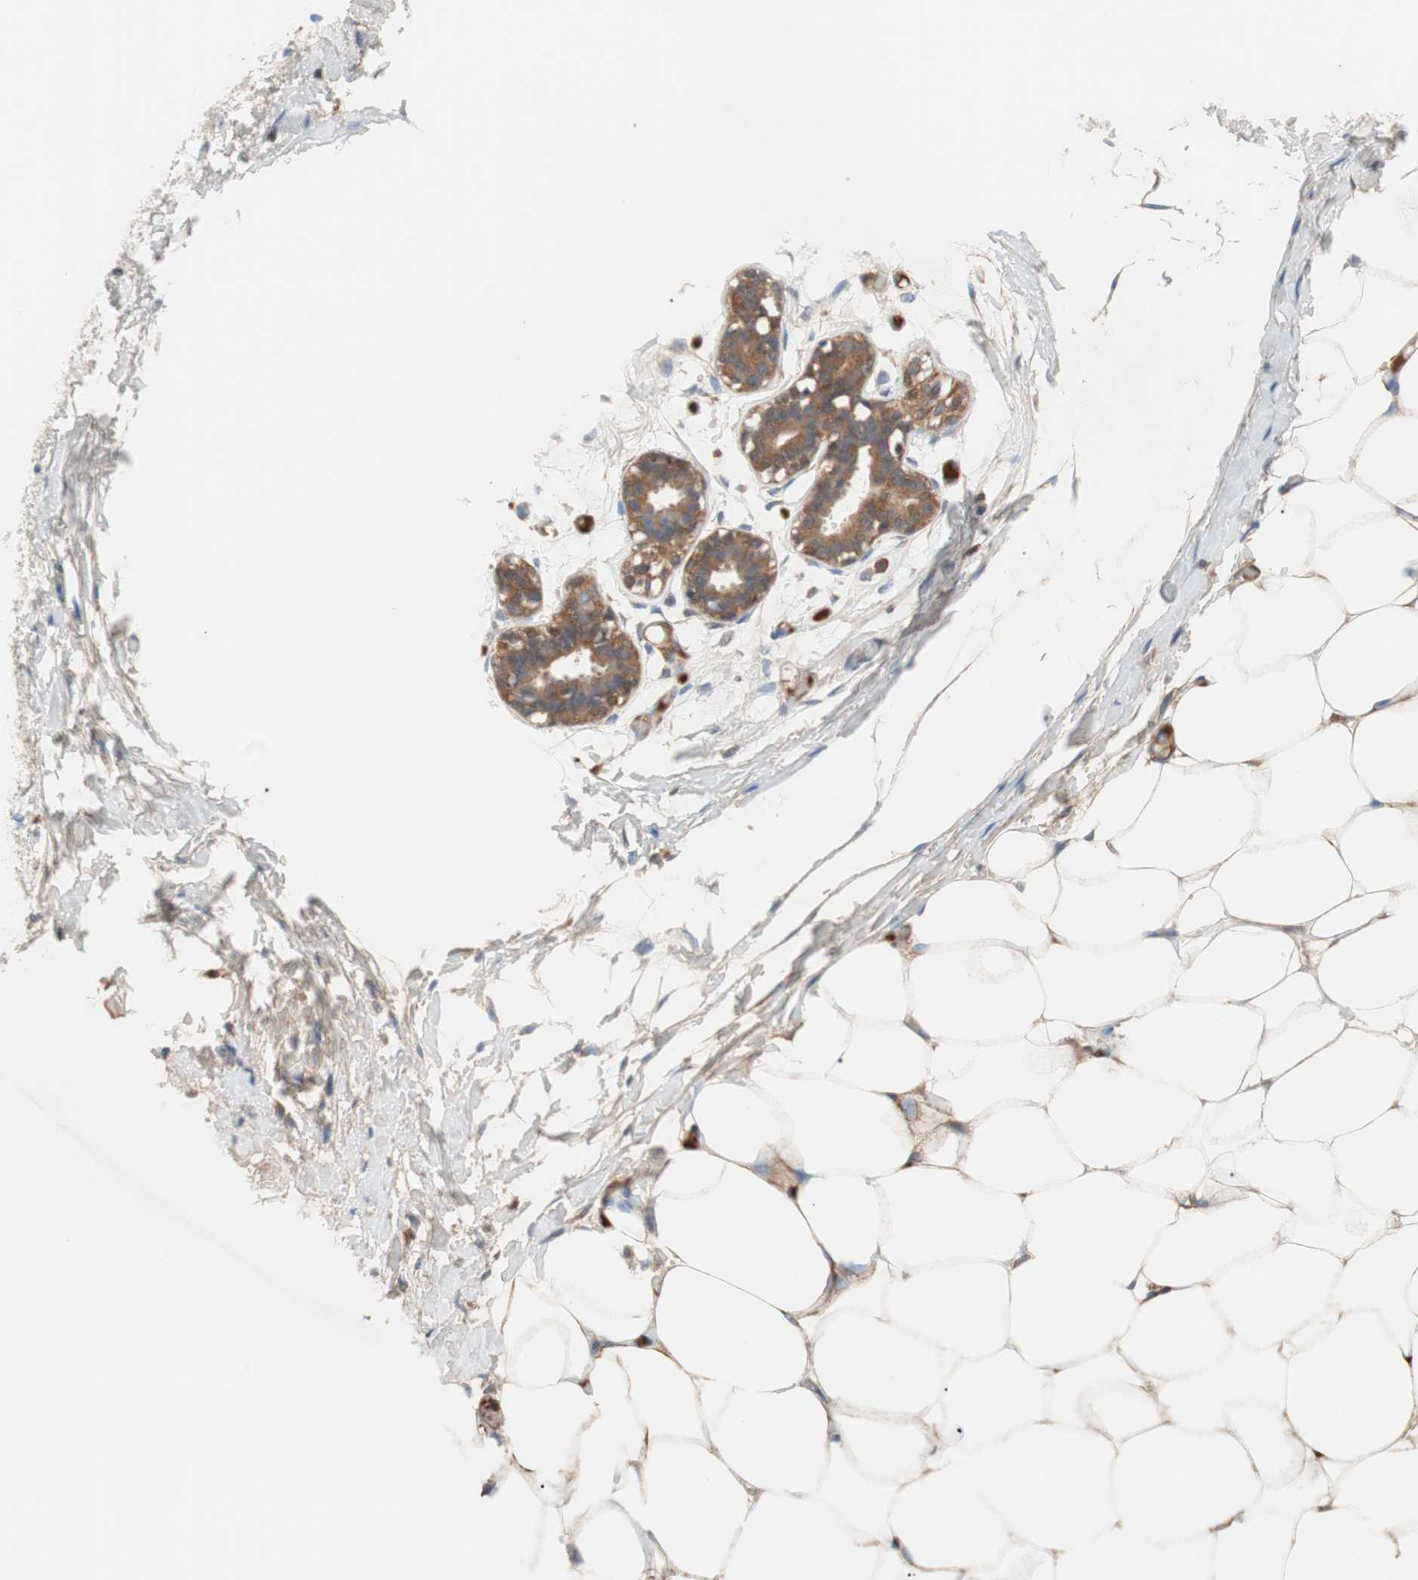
{"staining": {"intensity": "moderate", "quantity": ">75%", "location": "cytoplasmic/membranous"}, "tissue": "adipose tissue", "cell_type": "Adipocytes", "image_type": "normal", "snomed": [{"axis": "morphology", "description": "Normal tissue, NOS"}, {"axis": "topography", "description": "Breast"}, {"axis": "topography", "description": "Adipose tissue"}], "caption": "High-magnification brightfield microscopy of unremarkable adipose tissue stained with DAB (3,3'-diaminobenzidine) (brown) and counterstained with hematoxylin (blue). adipocytes exhibit moderate cytoplasmic/membranous positivity is identified in approximately>75% of cells.", "gene": "RBP4", "patient": {"sex": "female", "age": 25}}